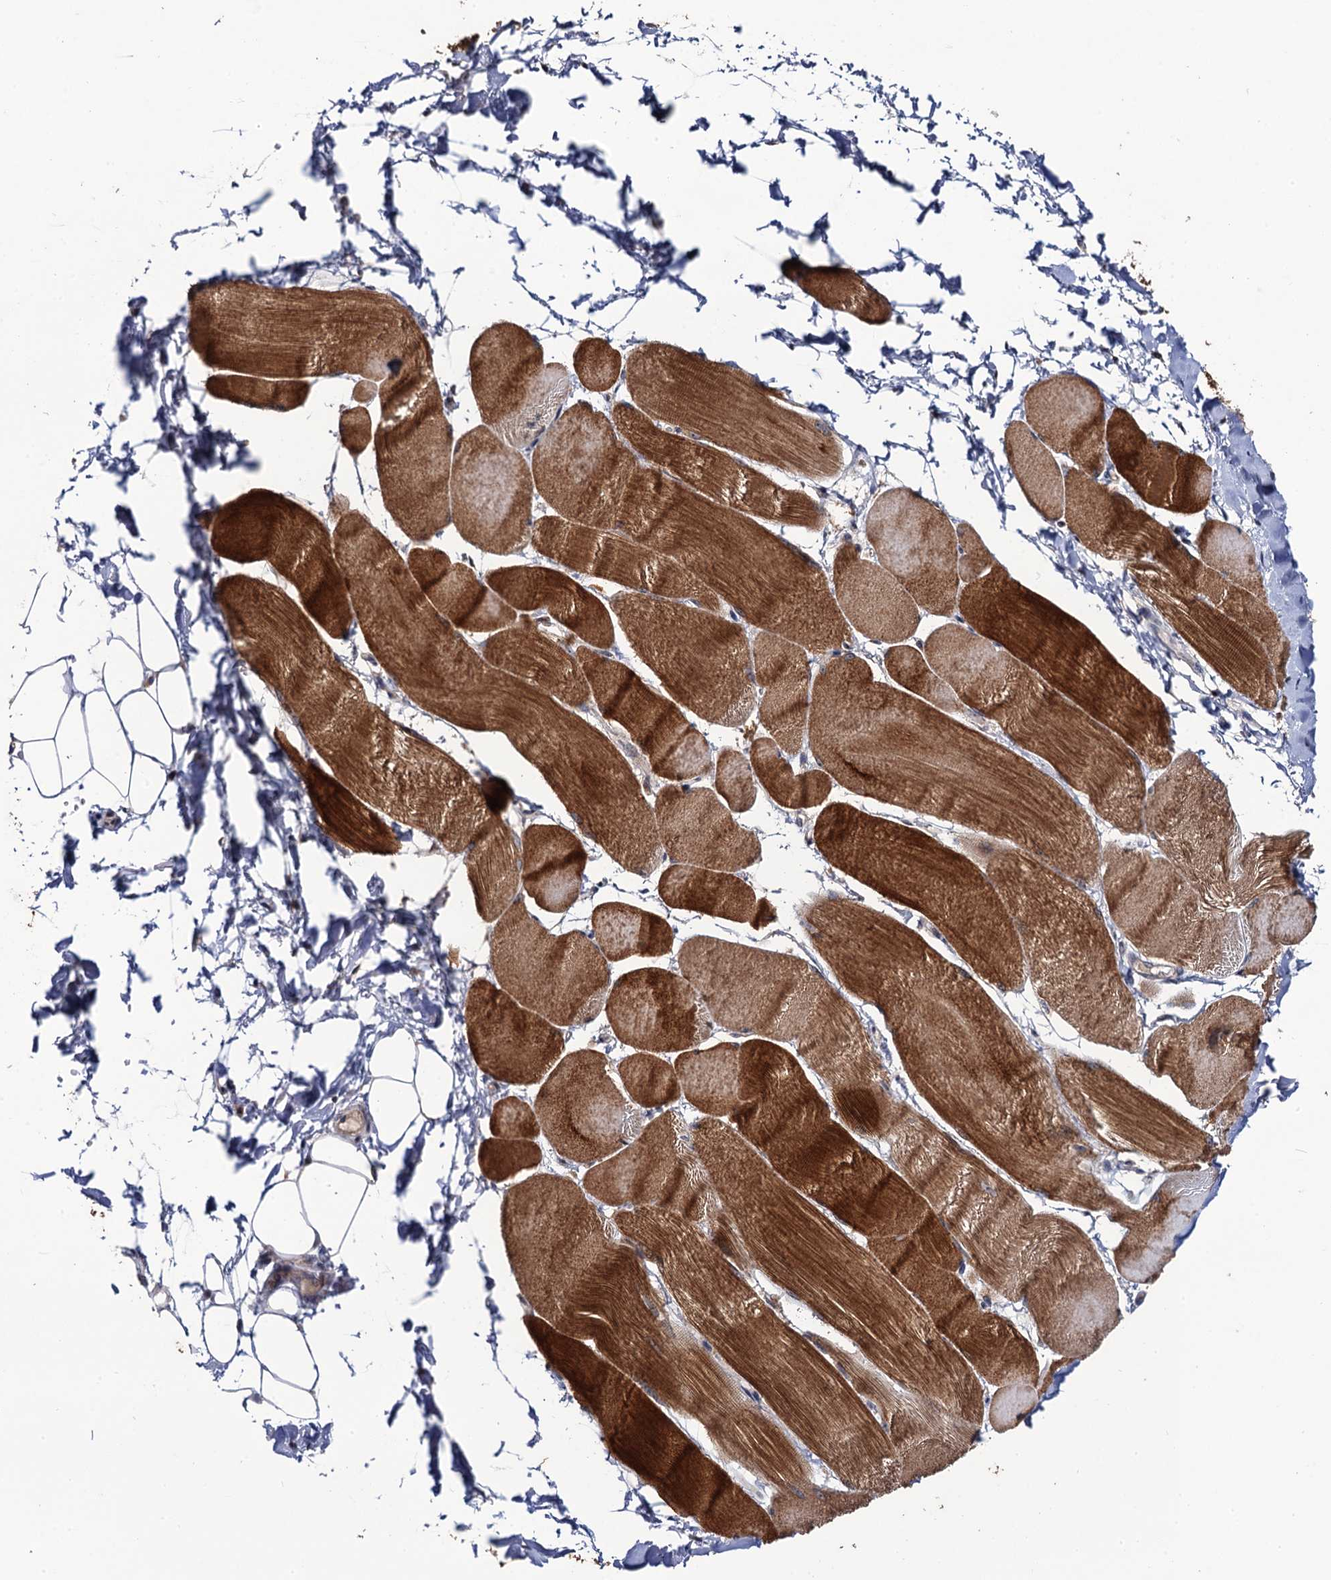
{"staining": {"intensity": "strong", "quantity": ">75%", "location": "cytoplasmic/membranous"}, "tissue": "skeletal muscle", "cell_type": "Myocytes", "image_type": "normal", "snomed": [{"axis": "morphology", "description": "Normal tissue, NOS"}, {"axis": "morphology", "description": "Basal cell carcinoma"}, {"axis": "topography", "description": "Skeletal muscle"}], "caption": "A brown stain highlights strong cytoplasmic/membranous positivity of a protein in myocytes of benign skeletal muscle. The staining is performed using DAB (3,3'-diaminobenzidine) brown chromogen to label protein expression. The nuclei are counter-stained blue using hematoxylin.", "gene": "LRRC63", "patient": {"sex": "female", "age": 64}}